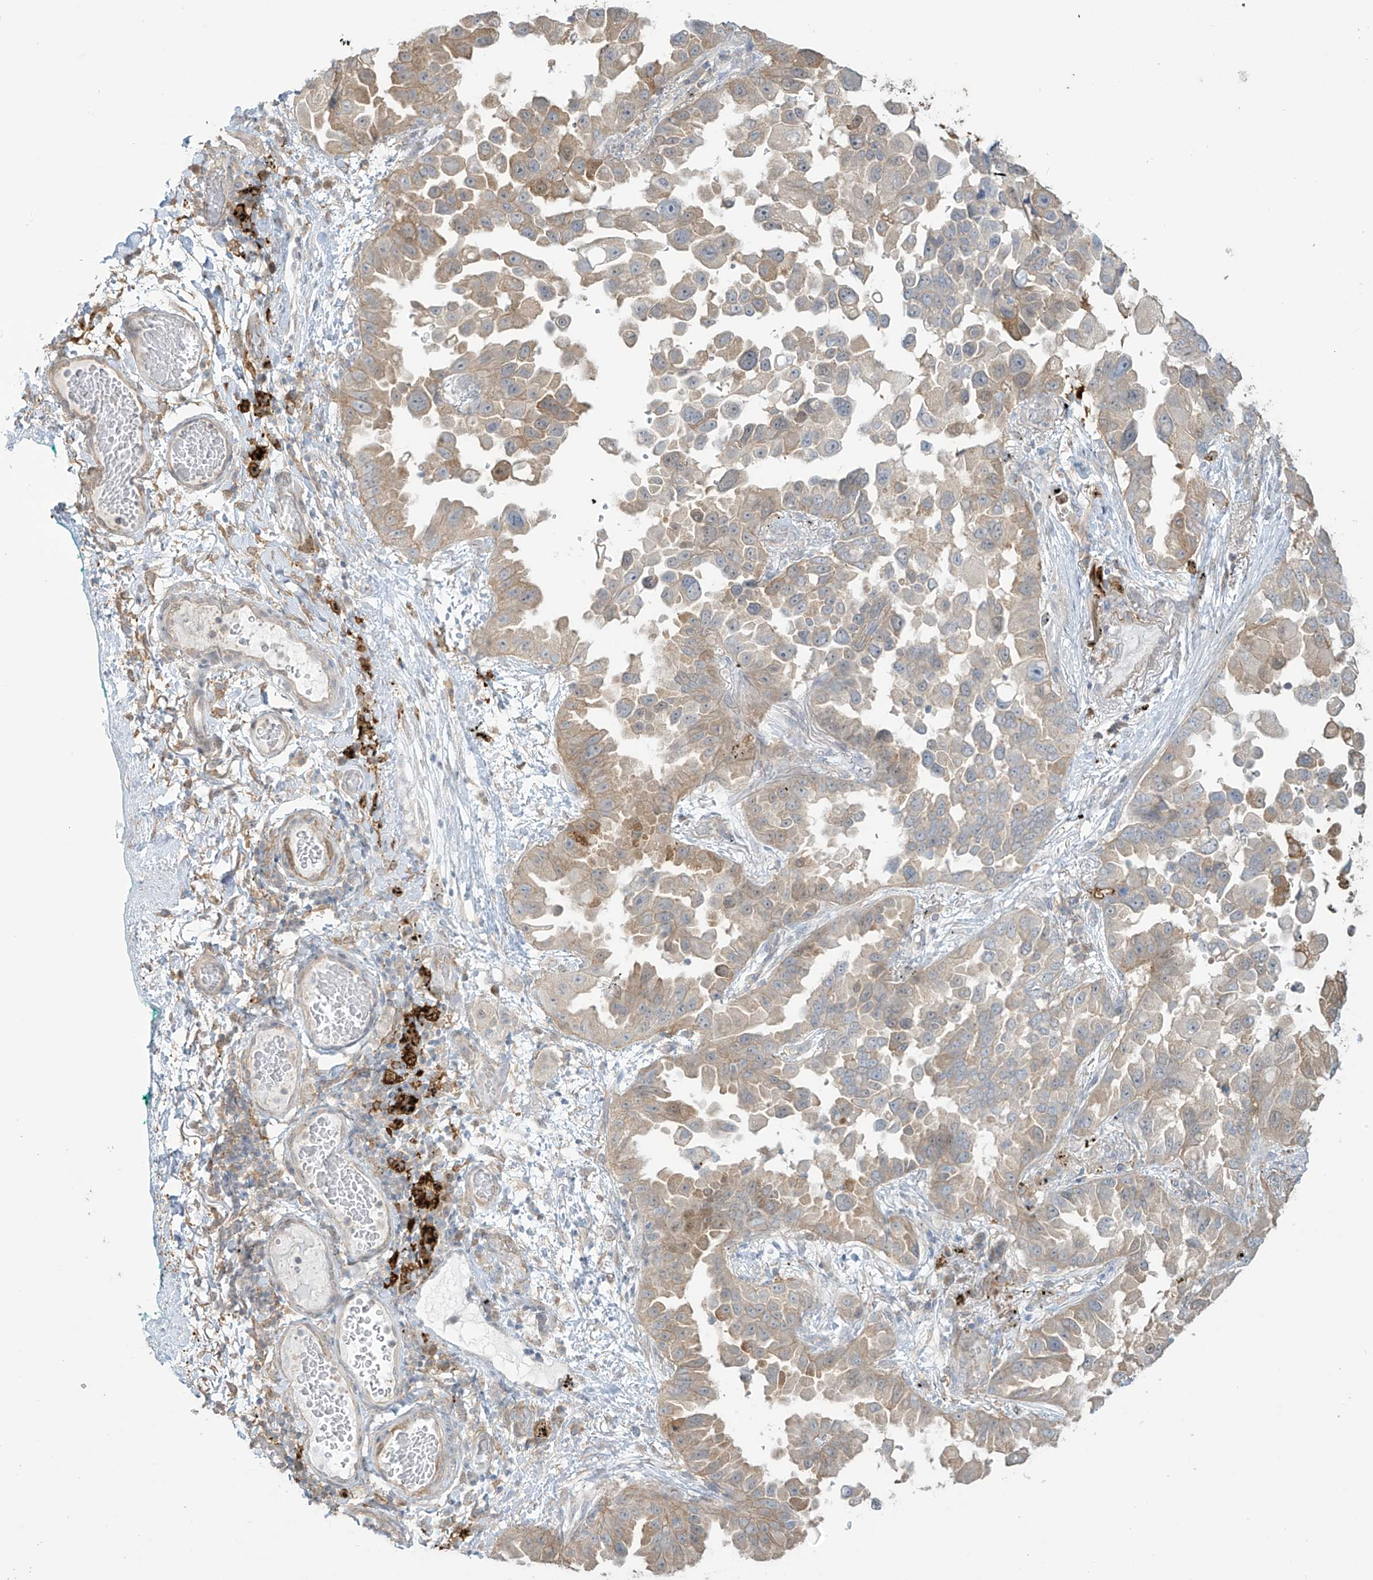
{"staining": {"intensity": "weak", "quantity": "25%-75%", "location": "cytoplasmic/membranous"}, "tissue": "lung cancer", "cell_type": "Tumor cells", "image_type": "cancer", "snomed": [{"axis": "morphology", "description": "Adenocarcinoma, NOS"}, {"axis": "topography", "description": "Lung"}], "caption": "A brown stain shows weak cytoplasmic/membranous positivity of a protein in human lung cancer (adenocarcinoma) tumor cells.", "gene": "TAGAP", "patient": {"sex": "female", "age": 67}}